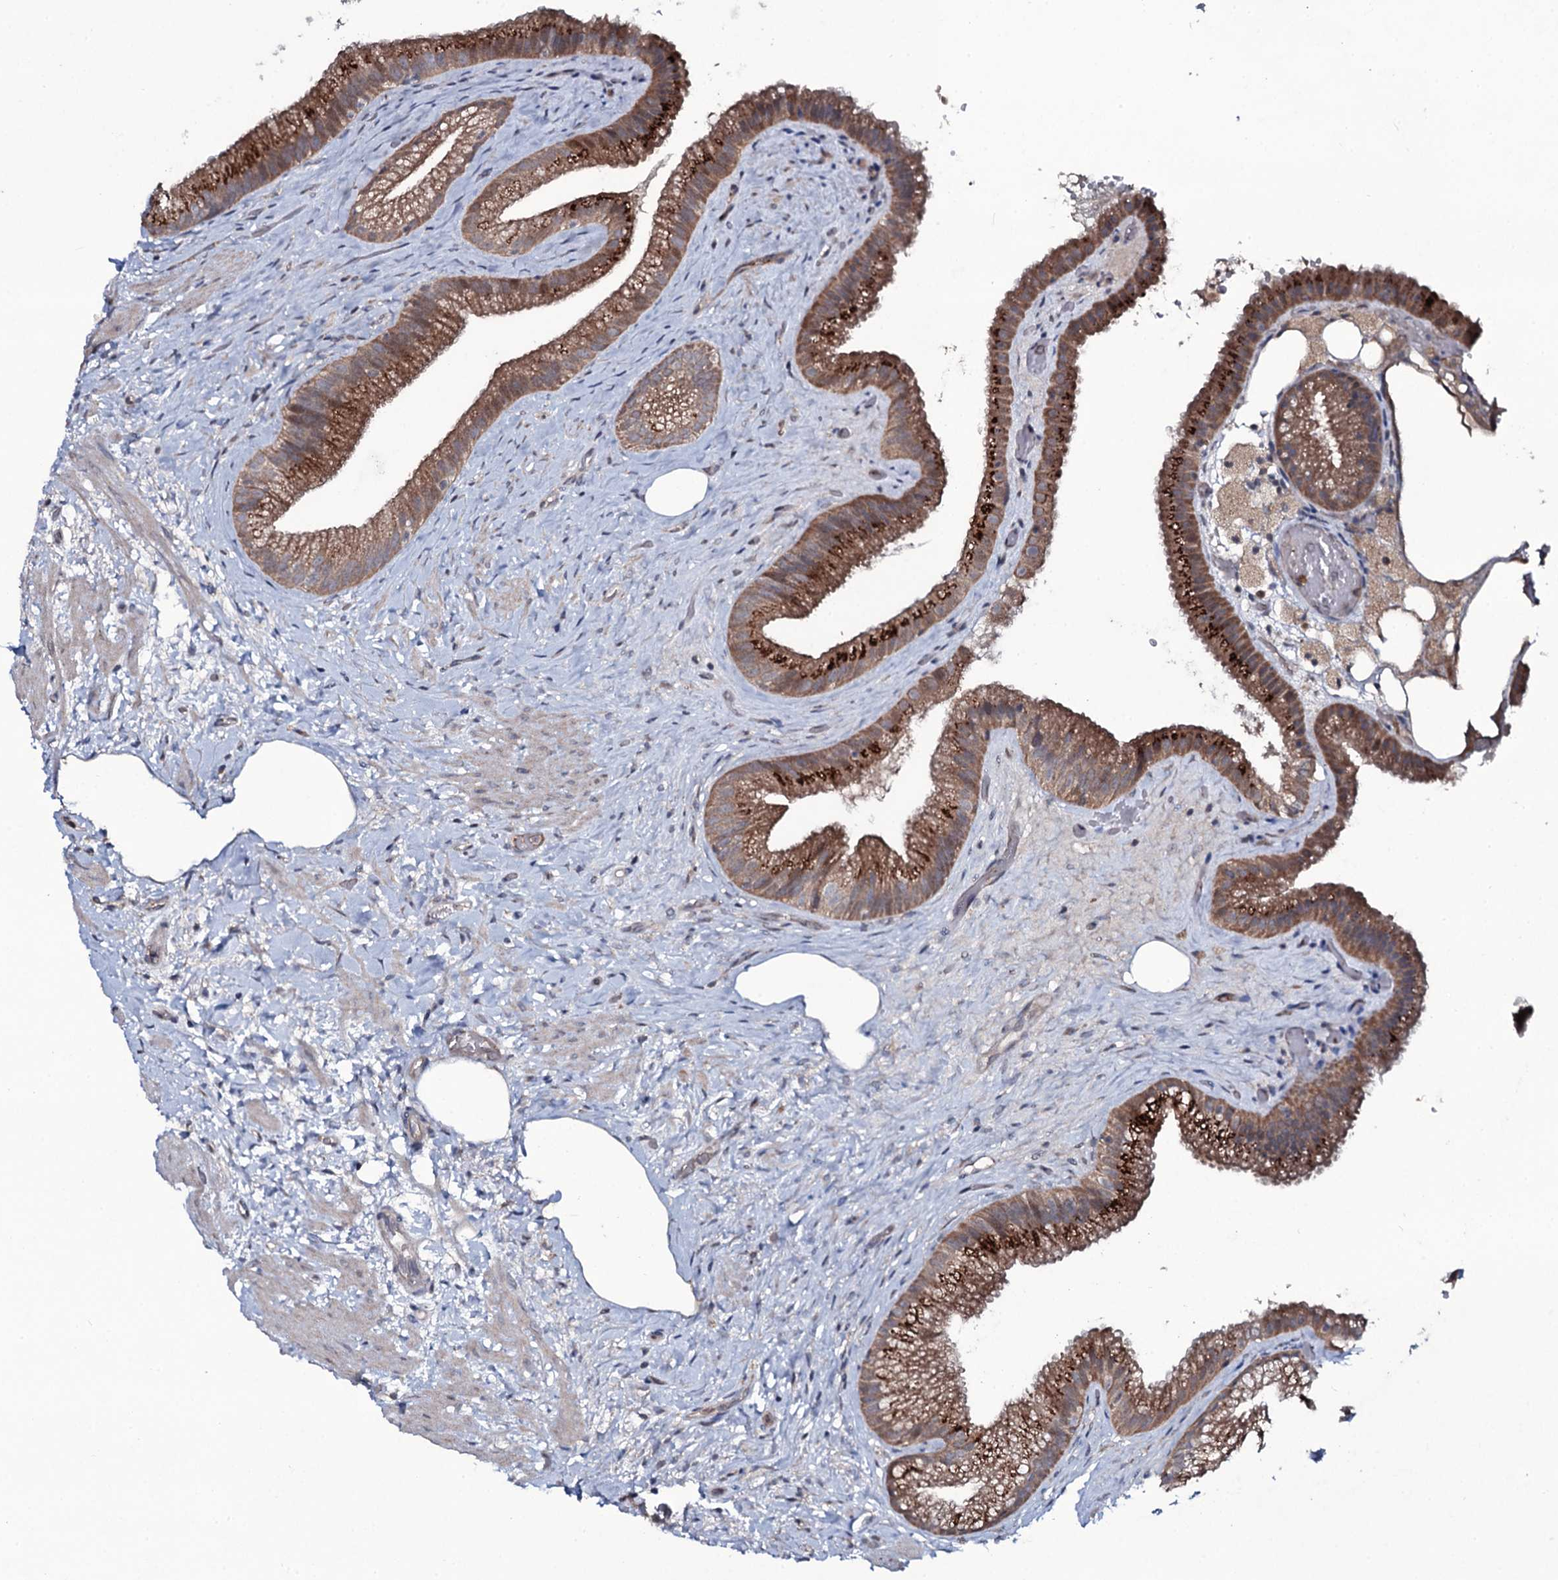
{"staining": {"intensity": "strong", "quantity": ">75%", "location": "cytoplasmic/membranous"}, "tissue": "gallbladder", "cell_type": "Glandular cells", "image_type": "normal", "snomed": [{"axis": "morphology", "description": "Normal tissue, NOS"}, {"axis": "morphology", "description": "Inflammation, NOS"}, {"axis": "topography", "description": "Gallbladder"}], "caption": "Protein staining shows strong cytoplasmic/membranous staining in about >75% of glandular cells in normal gallbladder. (brown staining indicates protein expression, while blue staining denotes nuclei).", "gene": "SNAP23", "patient": {"sex": "male", "age": 51}}